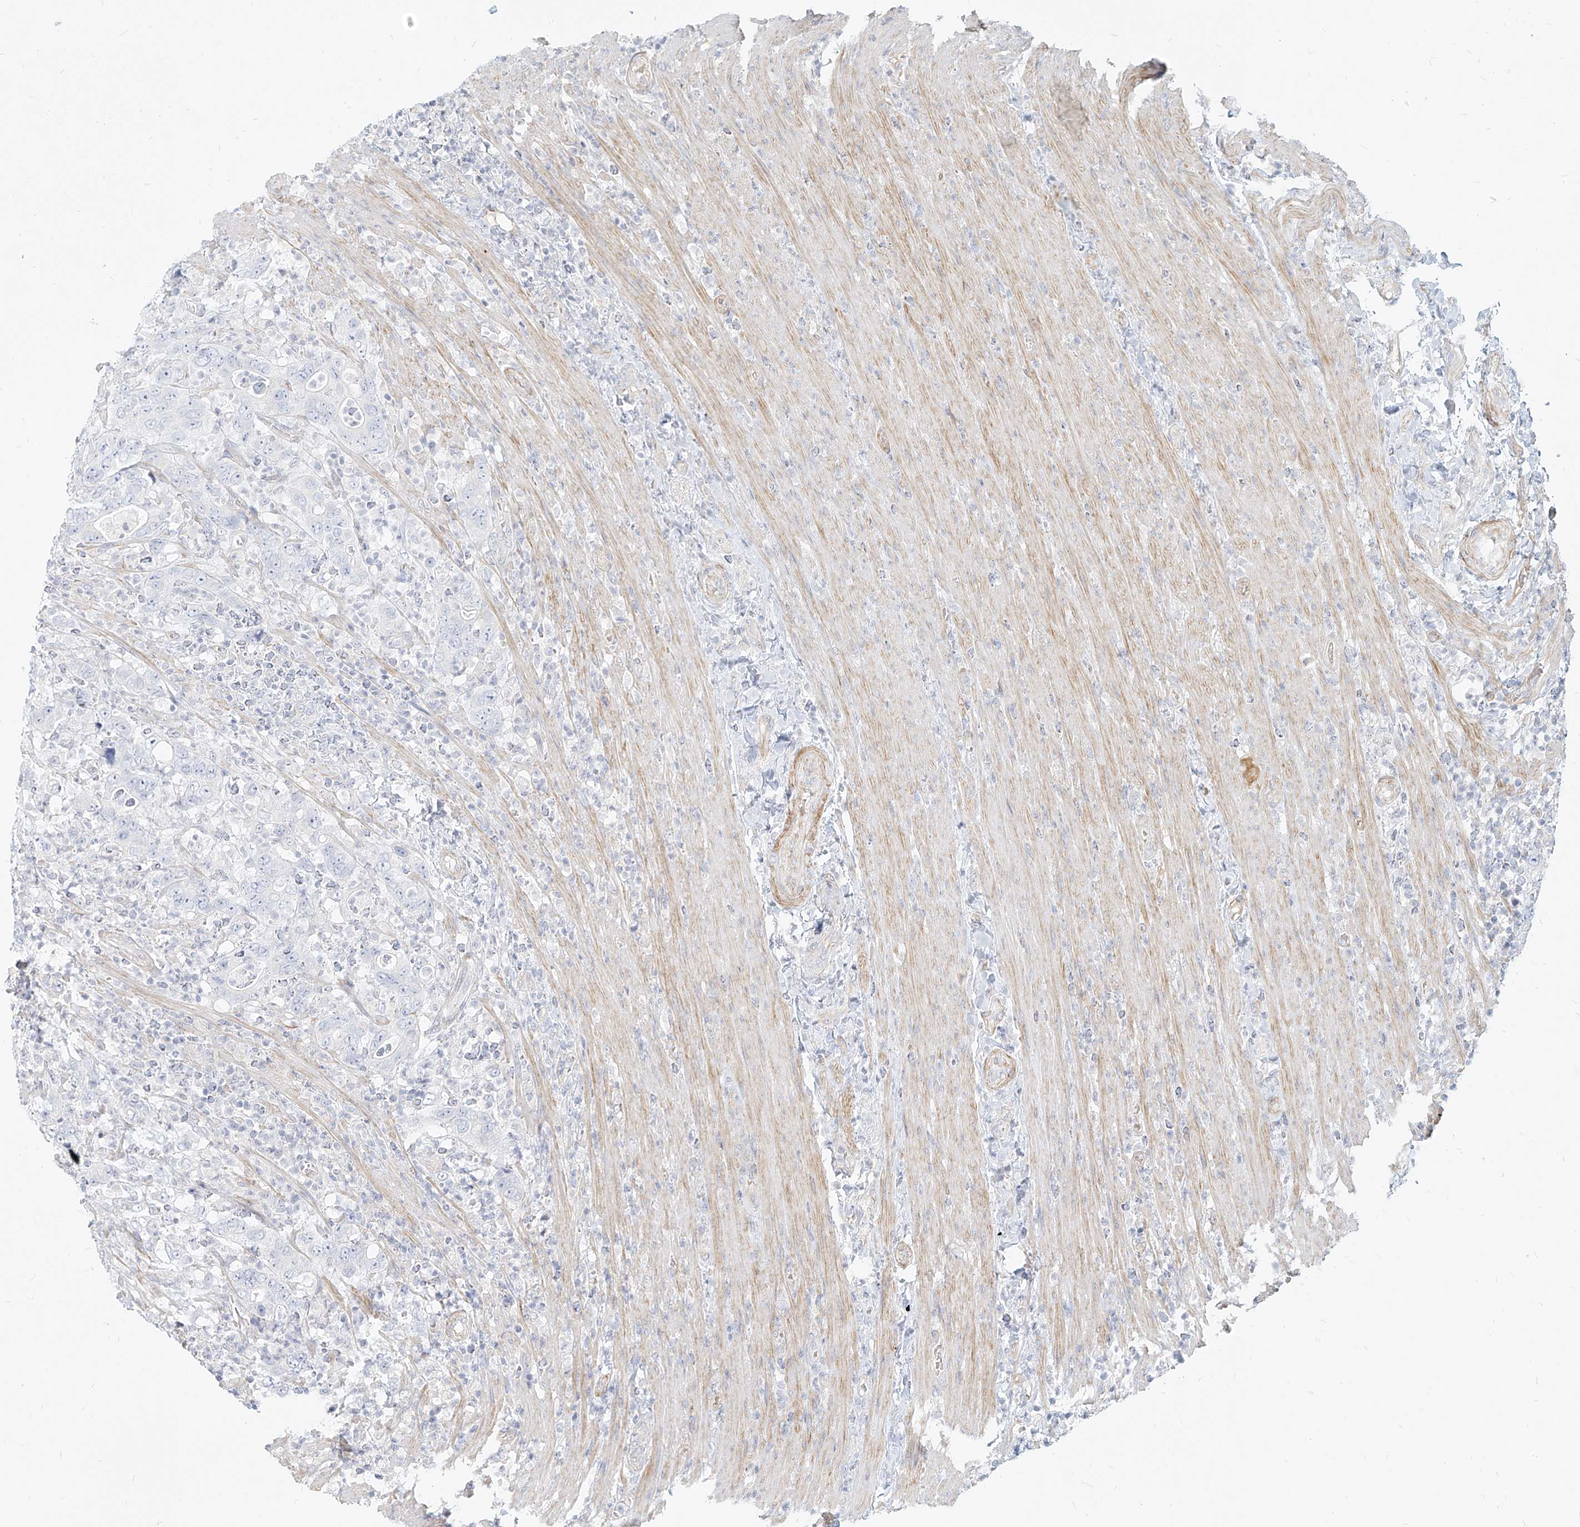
{"staining": {"intensity": "negative", "quantity": "none", "location": "none"}, "tissue": "colorectal cancer", "cell_type": "Tumor cells", "image_type": "cancer", "snomed": [{"axis": "morphology", "description": "Adenocarcinoma, NOS"}, {"axis": "topography", "description": "Colon"}], "caption": "An IHC micrograph of colorectal cancer is shown. There is no staining in tumor cells of colorectal cancer.", "gene": "ITPKB", "patient": {"sex": "female", "age": 75}}